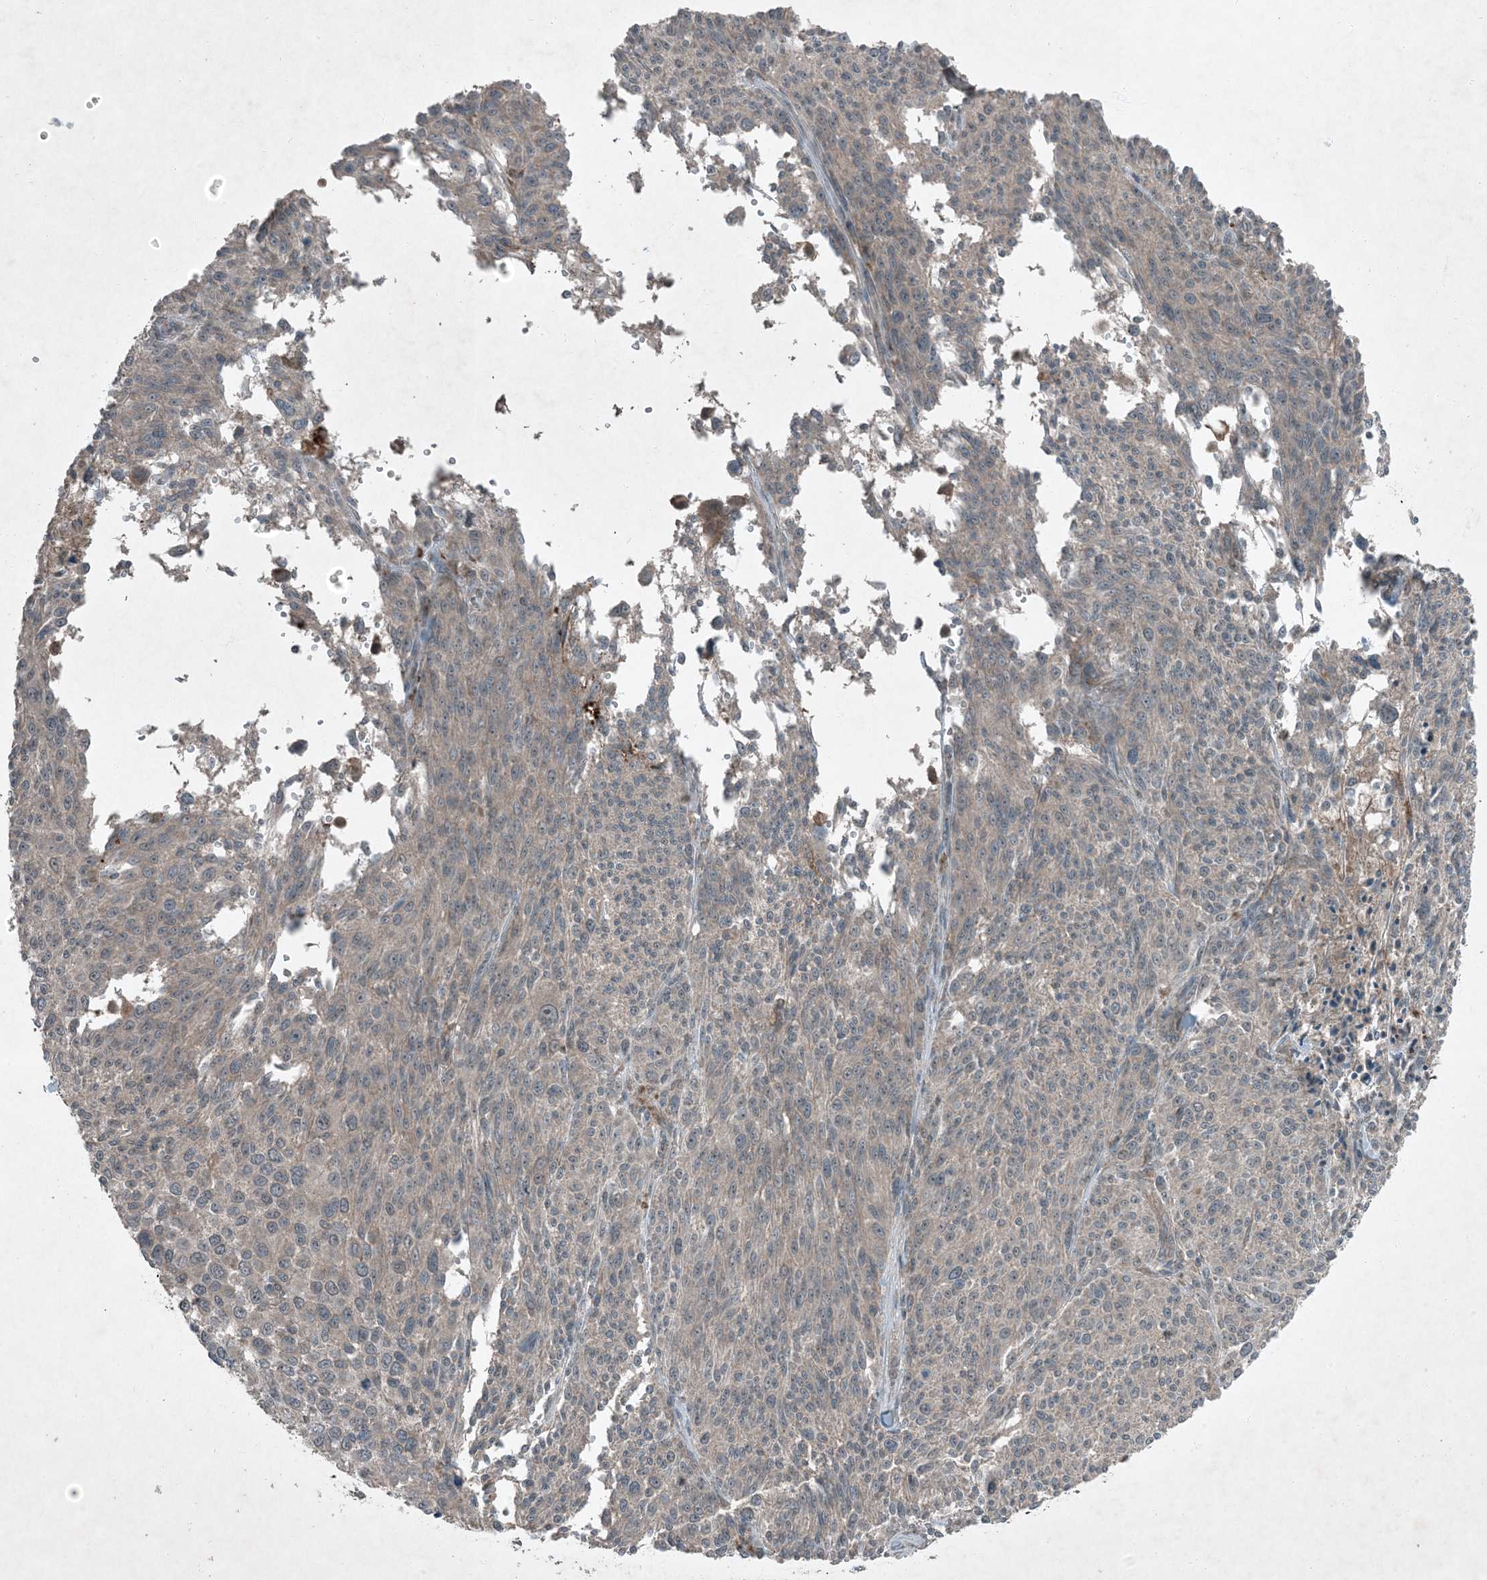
{"staining": {"intensity": "weak", "quantity": "25%-75%", "location": "cytoplasmic/membranous"}, "tissue": "melanoma", "cell_type": "Tumor cells", "image_type": "cancer", "snomed": [{"axis": "morphology", "description": "Malignant melanoma, NOS"}, {"axis": "topography", "description": "Skin of trunk"}], "caption": "Brown immunohistochemical staining in human malignant melanoma demonstrates weak cytoplasmic/membranous positivity in about 25%-75% of tumor cells. The protein of interest is shown in brown color, while the nuclei are stained blue.", "gene": "MDN1", "patient": {"sex": "male", "age": 71}}